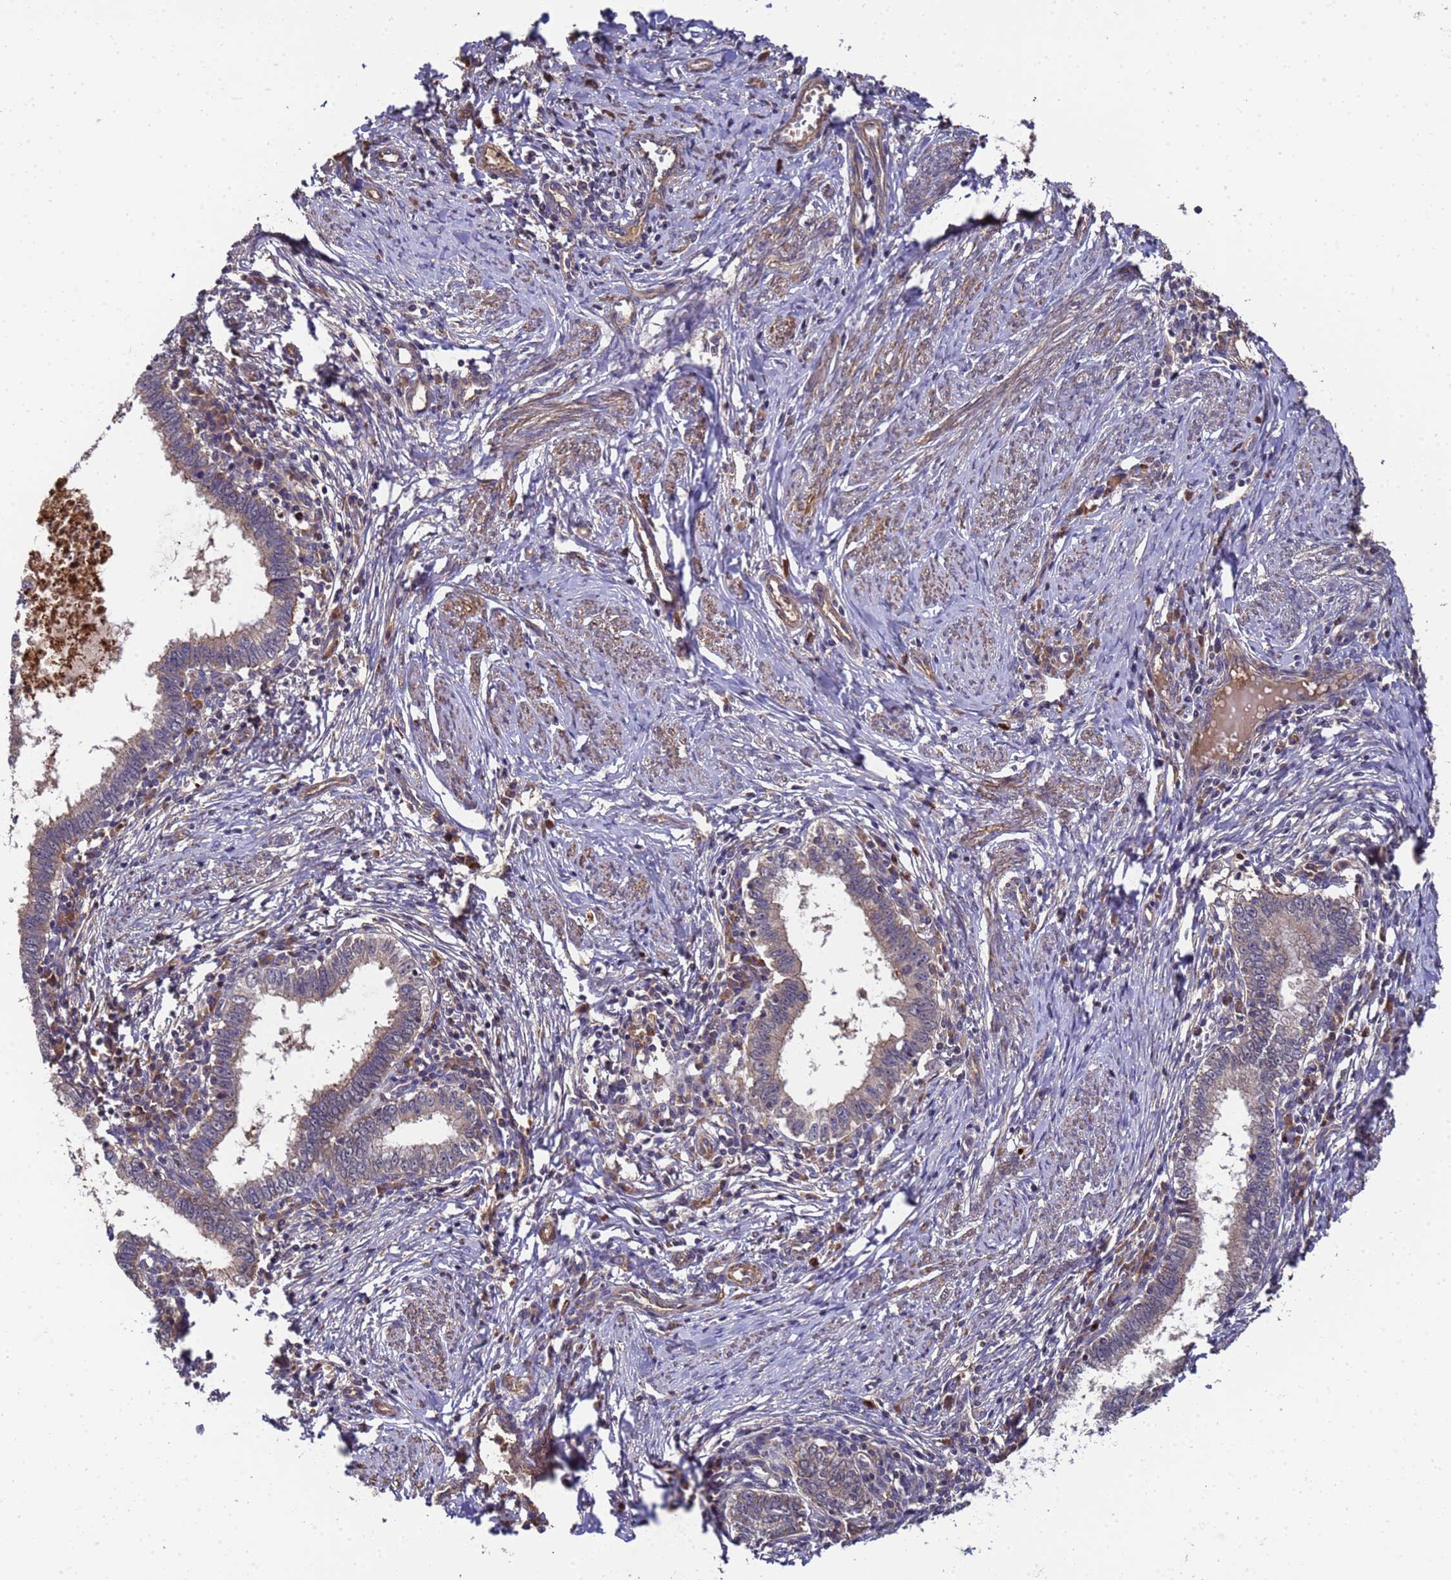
{"staining": {"intensity": "weak", "quantity": "25%-75%", "location": "cytoplasmic/membranous"}, "tissue": "cervical cancer", "cell_type": "Tumor cells", "image_type": "cancer", "snomed": [{"axis": "morphology", "description": "Adenocarcinoma, NOS"}, {"axis": "topography", "description": "Cervix"}], "caption": "This photomicrograph exhibits IHC staining of human cervical cancer, with low weak cytoplasmic/membranous staining in about 25%-75% of tumor cells.", "gene": "GSTCD", "patient": {"sex": "female", "age": 36}}